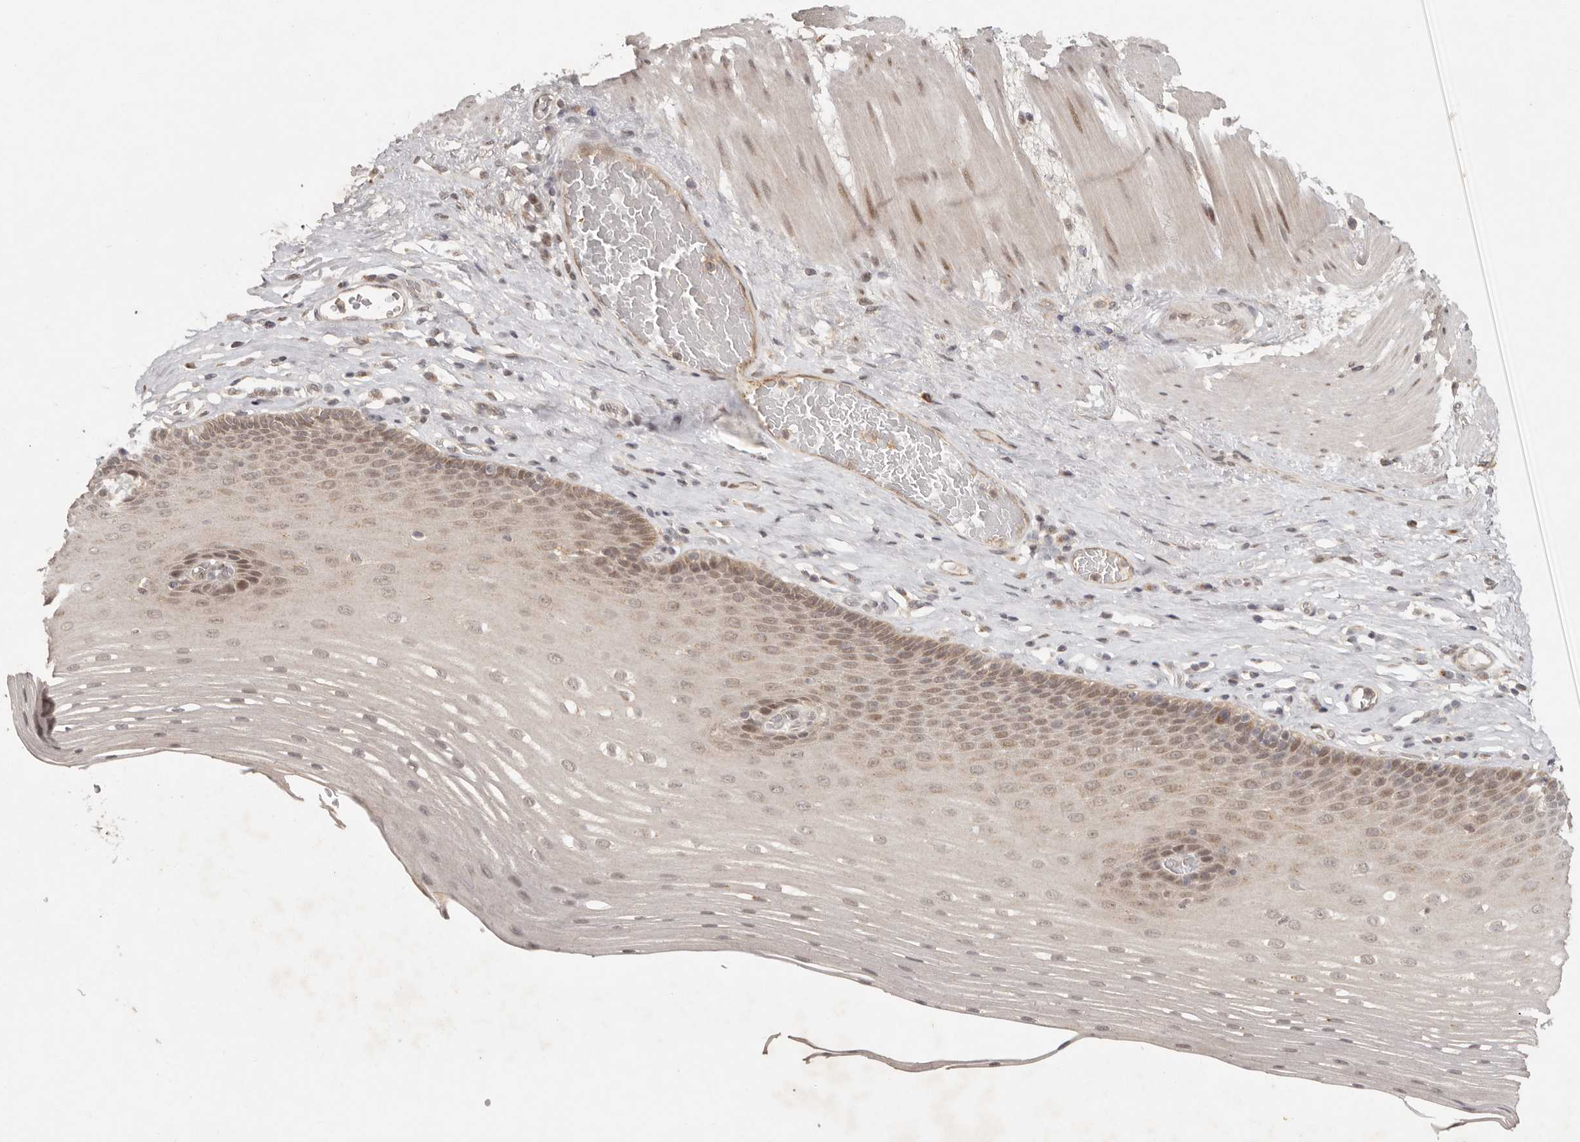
{"staining": {"intensity": "moderate", "quantity": ">75%", "location": "cytoplasmic/membranous,nuclear"}, "tissue": "esophagus", "cell_type": "Squamous epithelial cells", "image_type": "normal", "snomed": [{"axis": "morphology", "description": "Normal tissue, NOS"}, {"axis": "topography", "description": "Esophagus"}], "caption": "IHC of normal esophagus shows medium levels of moderate cytoplasmic/membranous,nuclear expression in approximately >75% of squamous epithelial cells. Nuclei are stained in blue.", "gene": "LRRC75A", "patient": {"sex": "male", "age": 62}}